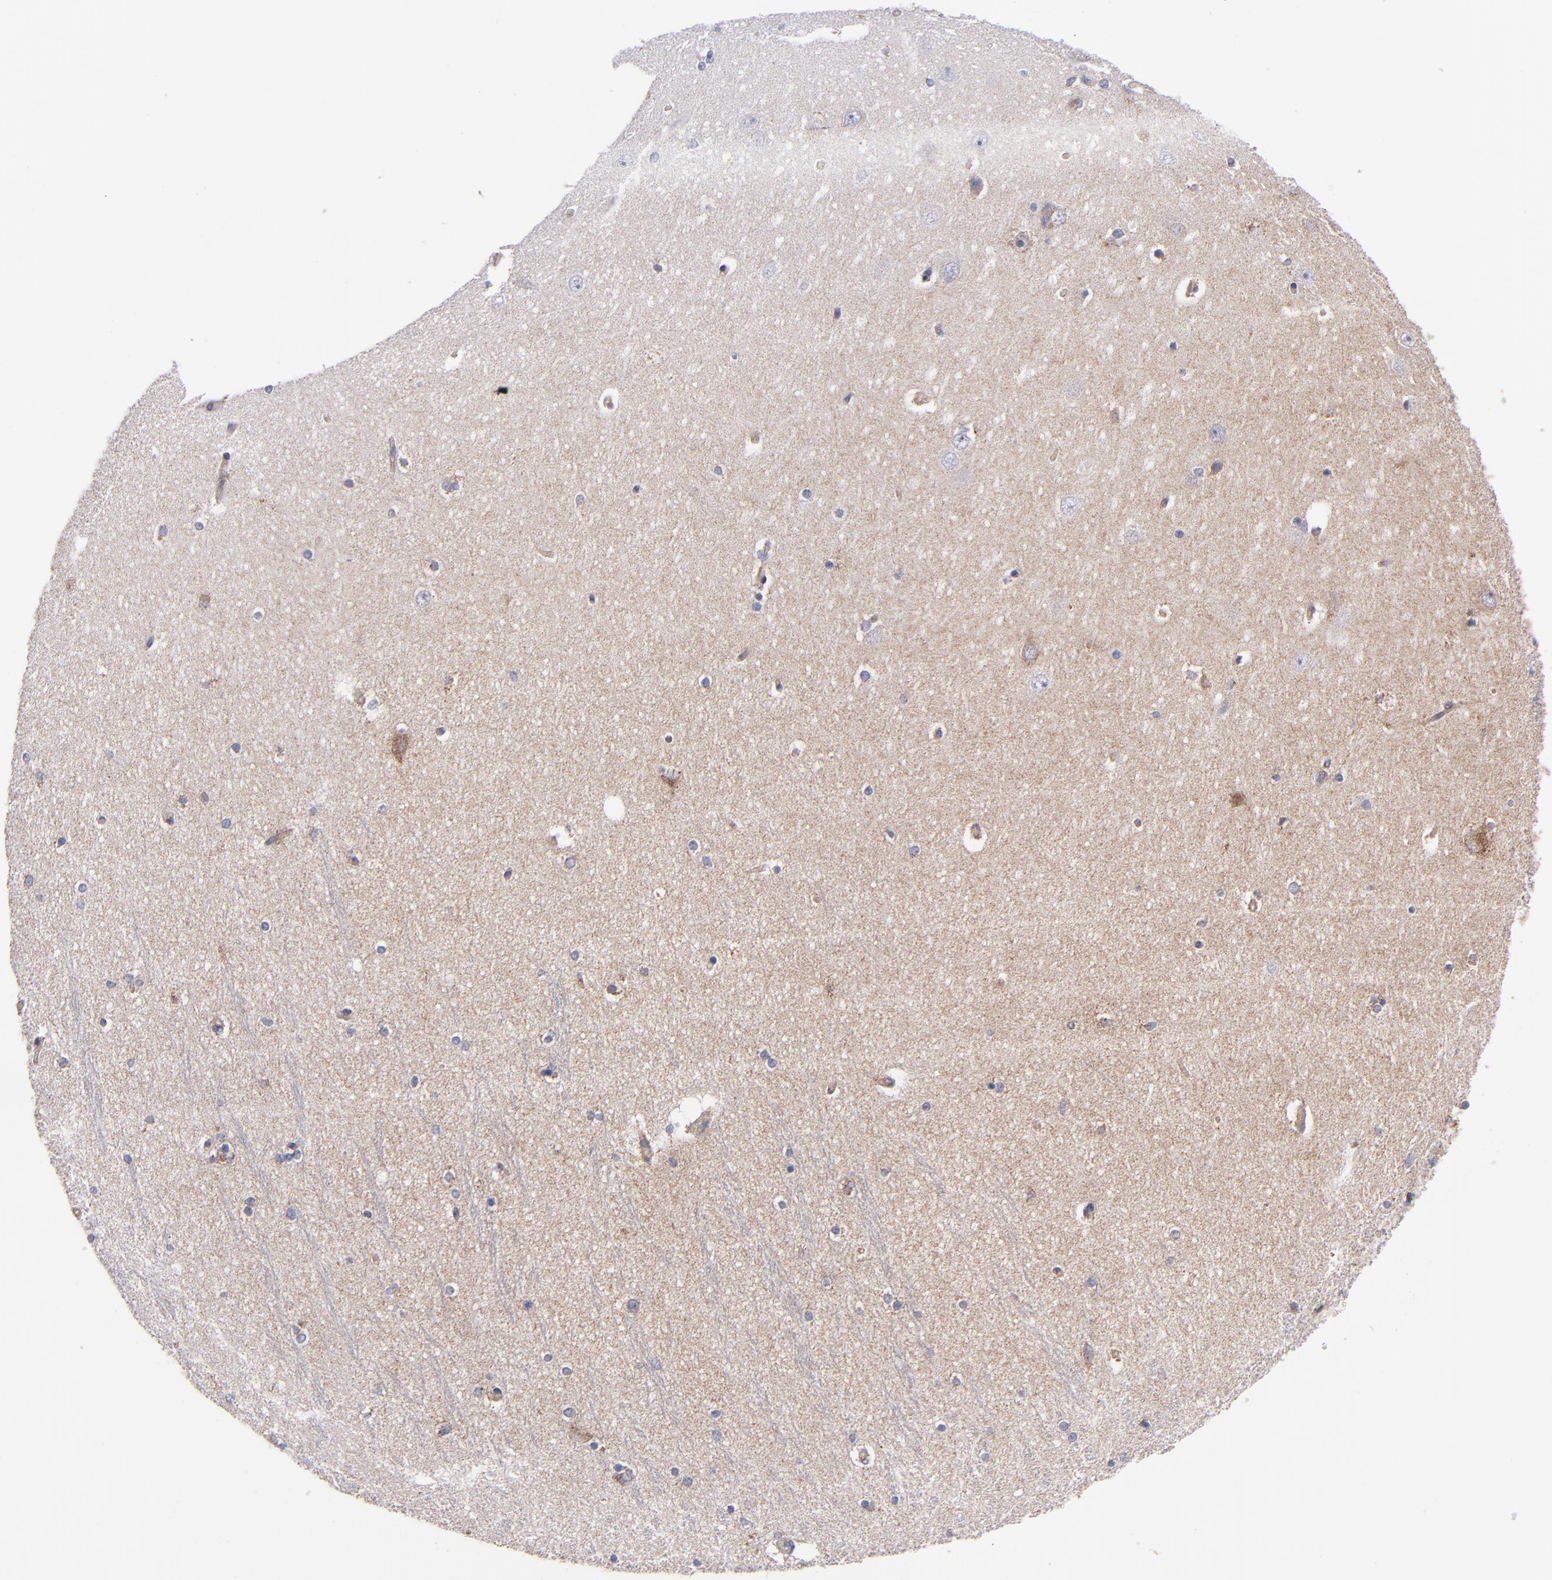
{"staining": {"intensity": "negative", "quantity": "none", "location": "none"}, "tissue": "hippocampus", "cell_type": "Glial cells", "image_type": "normal", "snomed": [{"axis": "morphology", "description": "Normal tissue, NOS"}, {"axis": "topography", "description": "Hippocampus"}], "caption": "Hippocampus was stained to show a protein in brown. There is no significant staining in glial cells. (DAB (3,3'-diaminobenzidine) immunohistochemistry (IHC), high magnification).", "gene": "CLTA", "patient": {"sex": "female", "age": 54}}